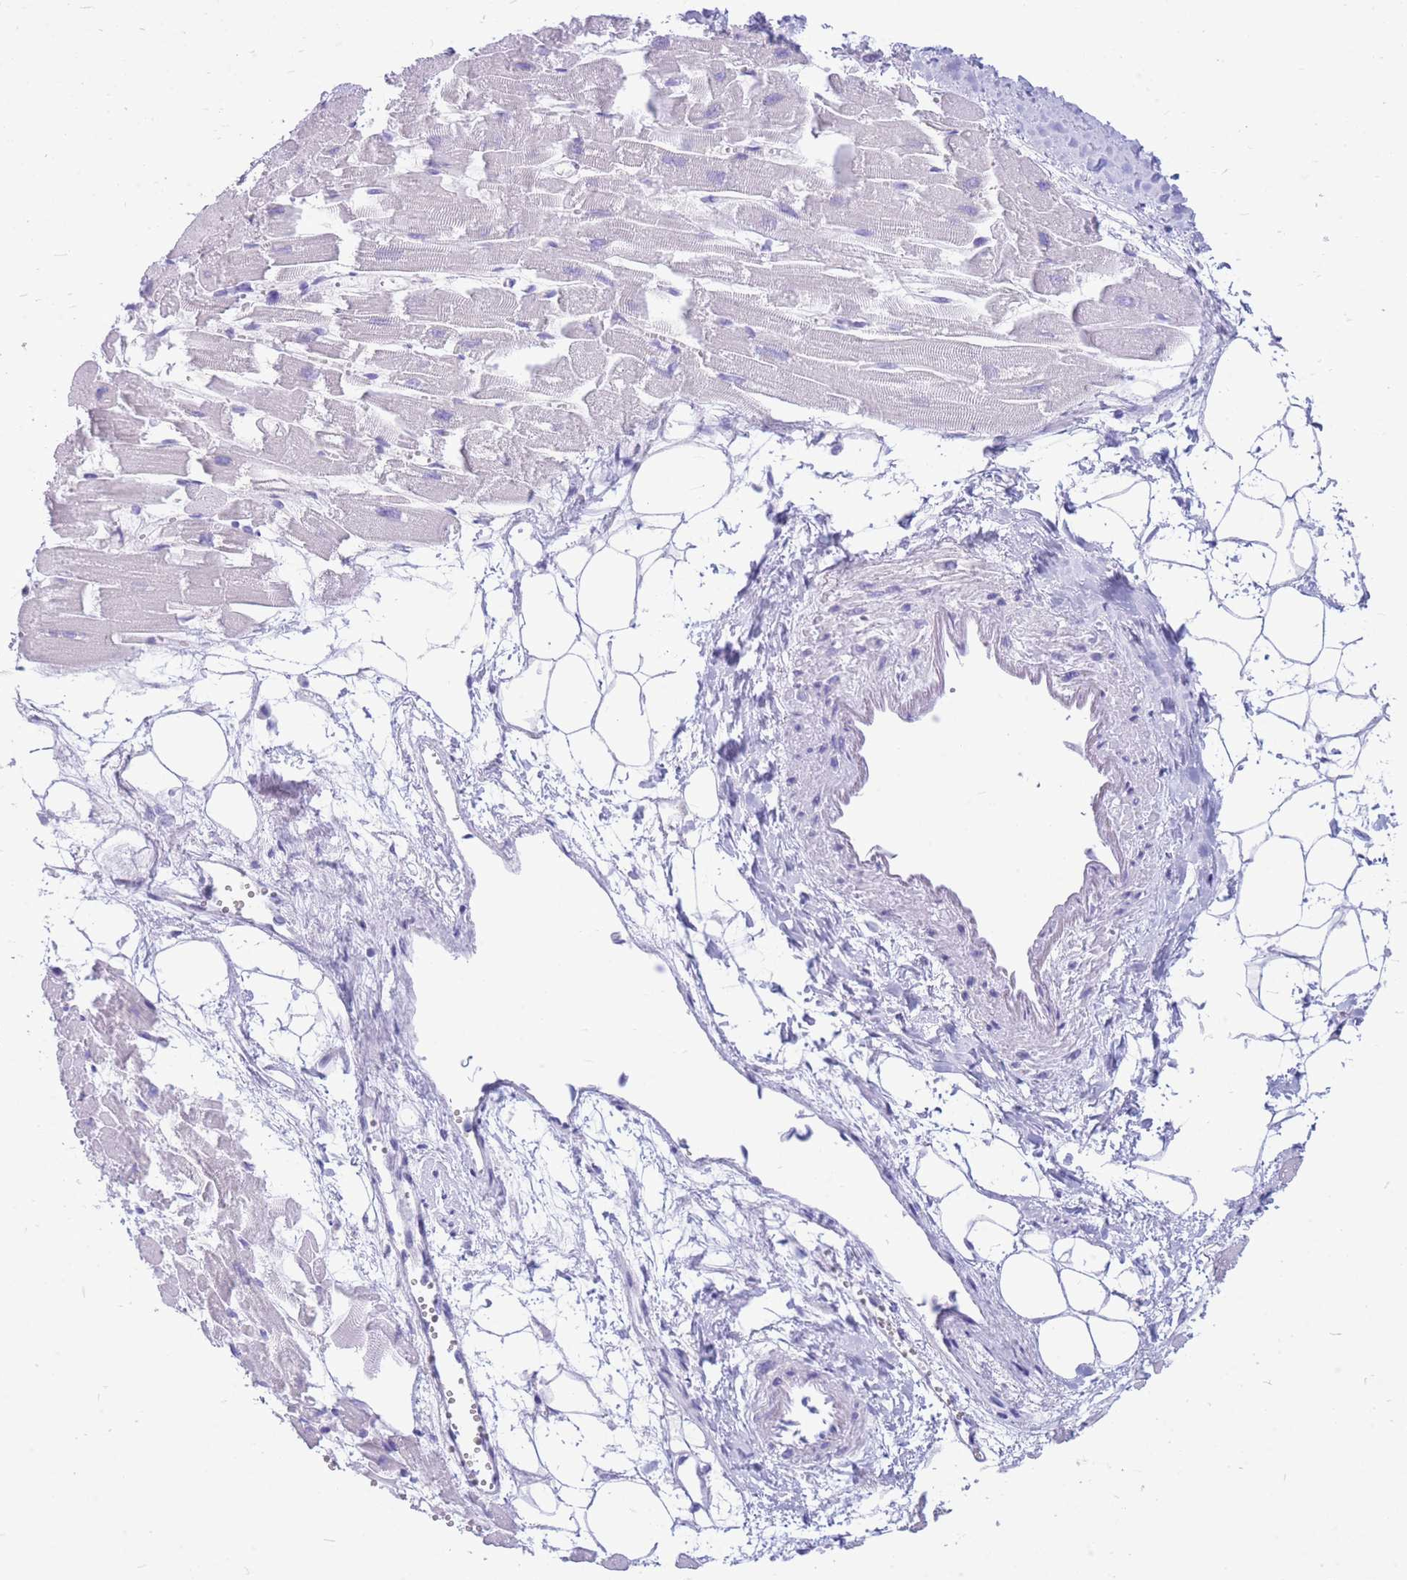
{"staining": {"intensity": "negative", "quantity": "none", "location": "none"}, "tissue": "heart muscle", "cell_type": "Cardiomyocytes", "image_type": "normal", "snomed": [{"axis": "morphology", "description": "Normal tissue, NOS"}, {"axis": "topography", "description": "Heart"}], "caption": "This is an immunohistochemistry (IHC) histopathology image of benign human heart muscle. There is no positivity in cardiomyocytes.", "gene": "ZFP62", "patient": {"sex": "female", "age": 64}}